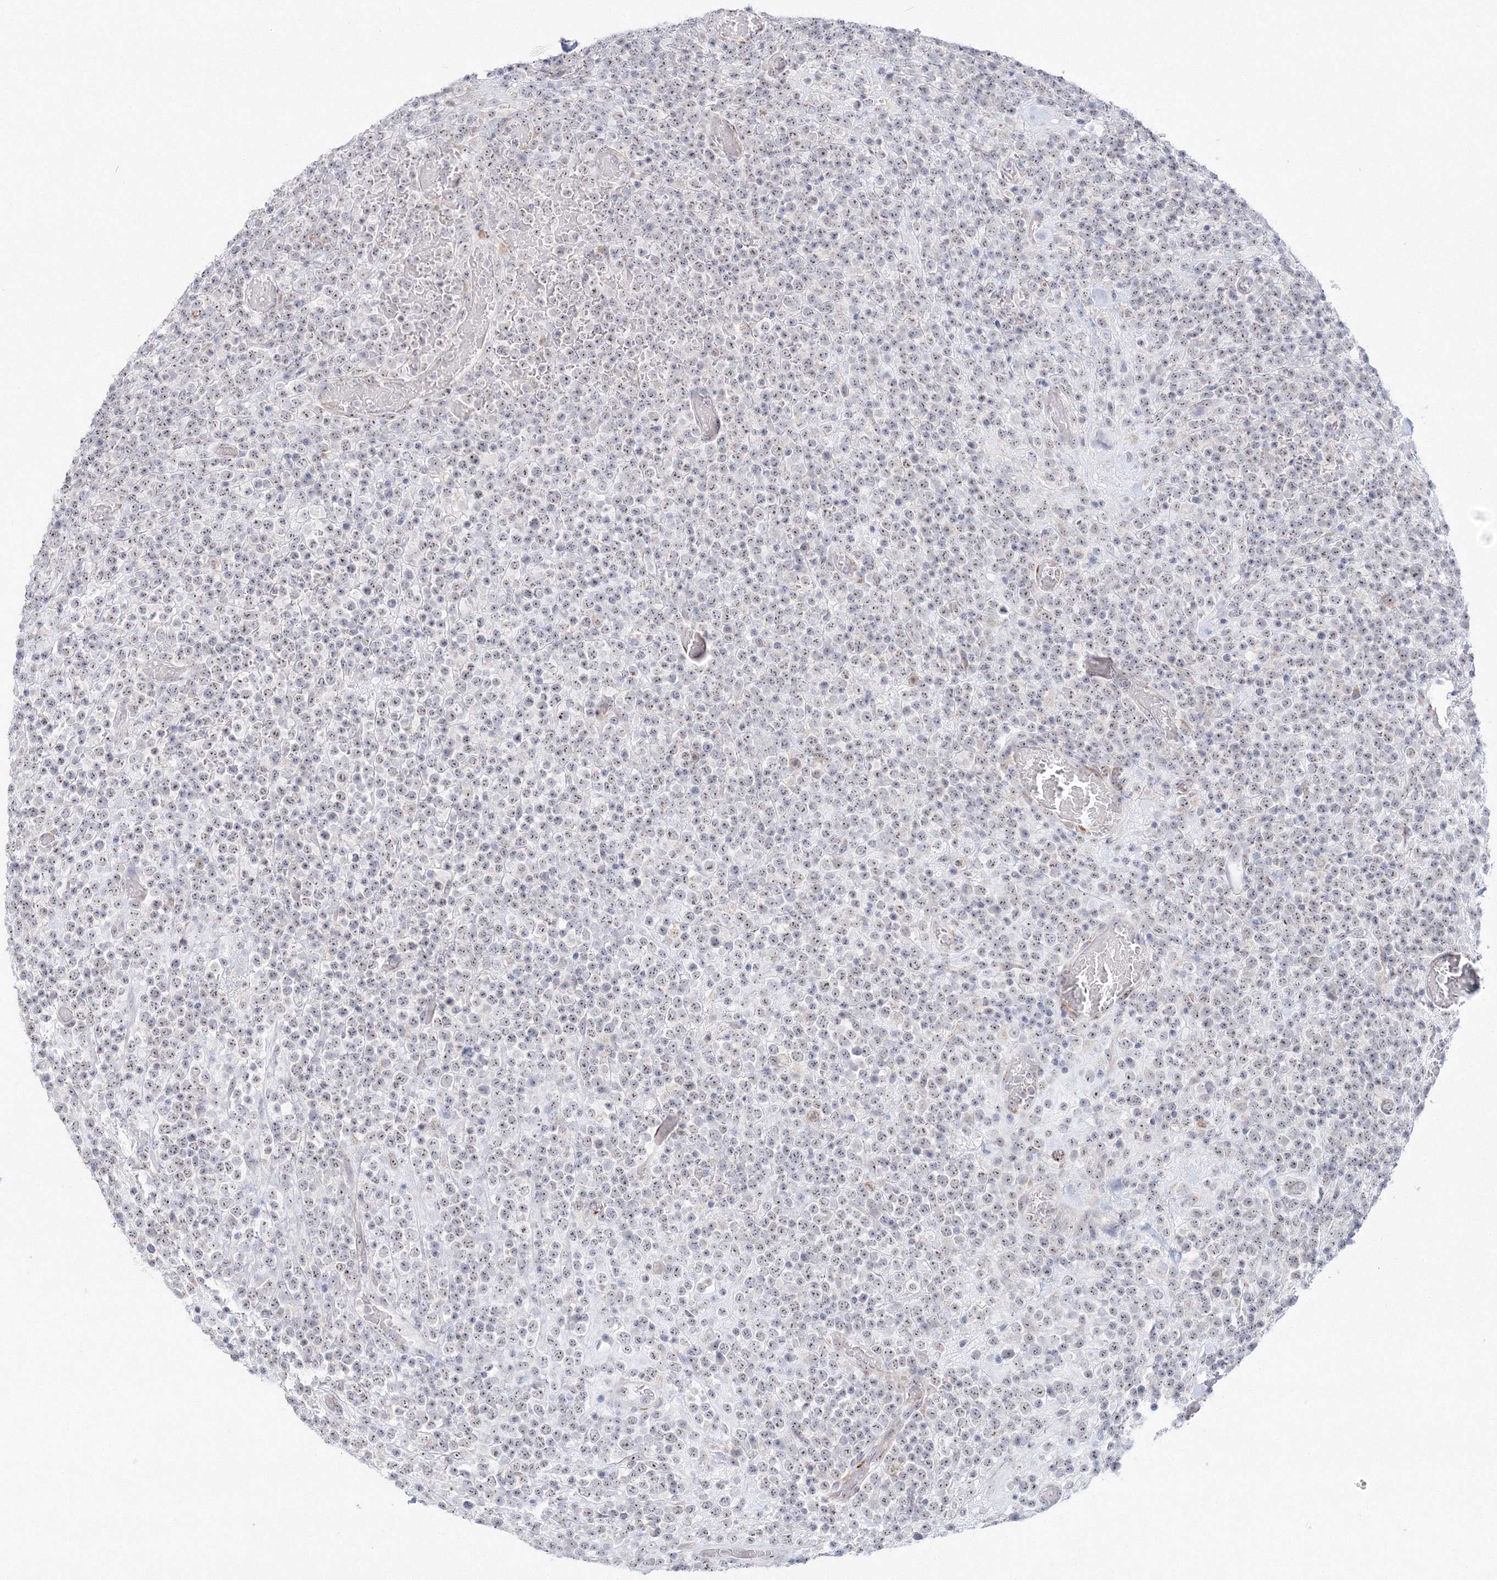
{"staining": {"intensity": "weak", "quantity": ">75%", "location": "nuclear"}, "tissue": "lymphoma", "cell_type": "Tumor cells", "image_type": "cancer", "snomed": [{"axis": "morphology", "description": "Malignant lymphoma, non-Hodgkin's type, High grade"}, {"axis": "topography", "description": "Colon"}], "caption": "Protein expression analysis of malignant lymphoma, non-Hodgkin's type (high-grade) displays weak nuclear positivity in approximately >75% of tumor cells.", "gene": "SIRT7", "patient": {"sex": "female", "age": 53}}